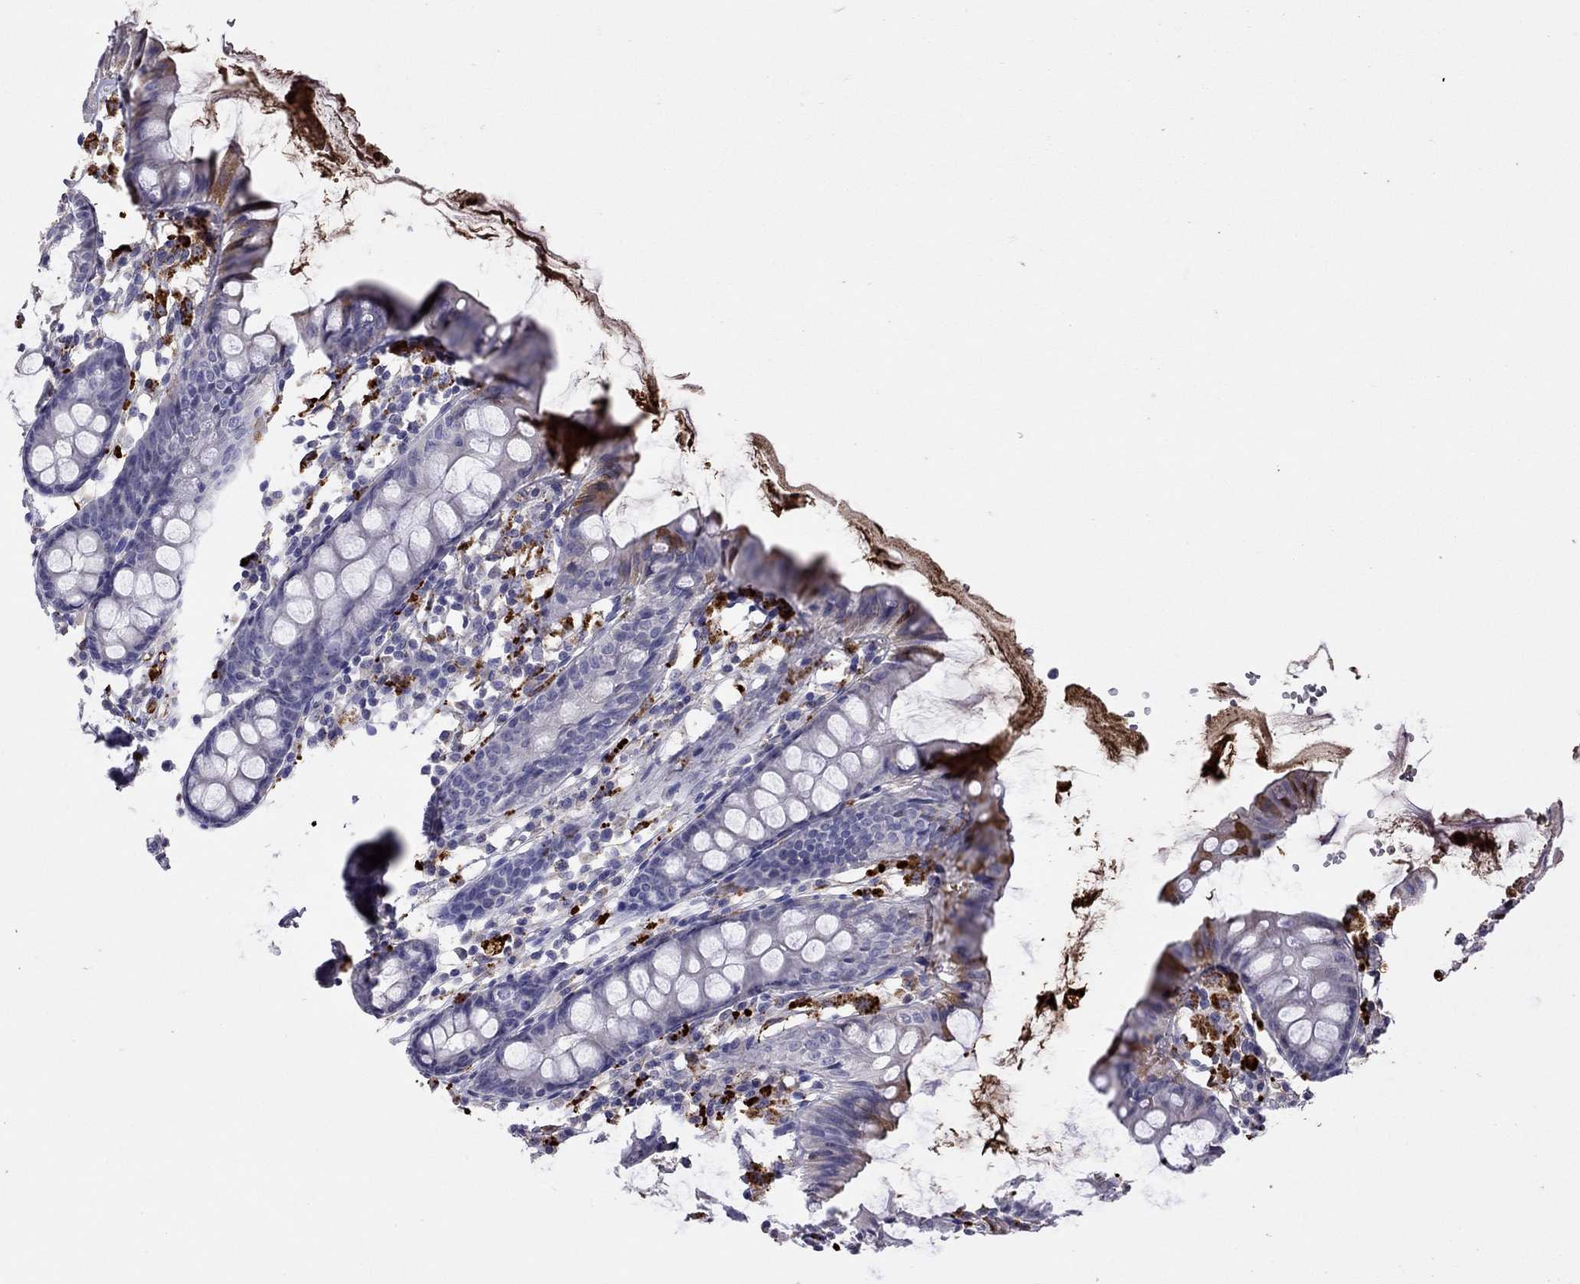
{"staining": {"intensity": "negative", "quantity": "none", "location": "none"}, "tissue": "colon", "cell_type": "Endothelial cells", "image_type": "normal", "snomed": [{"axis": "morphology", "description": "Normal tissue, NOS"}, {"axis": "topography", "description": "Colon"}], "caption": "Colon was stained to show a protein in brown. There is no significant expression in endothelial cells. (DAB immunohistochemistry (IHC) with hematoxylin counter stain).", "gene": "SERPINA3", "patient": {"sex": "female", "age": 84}}